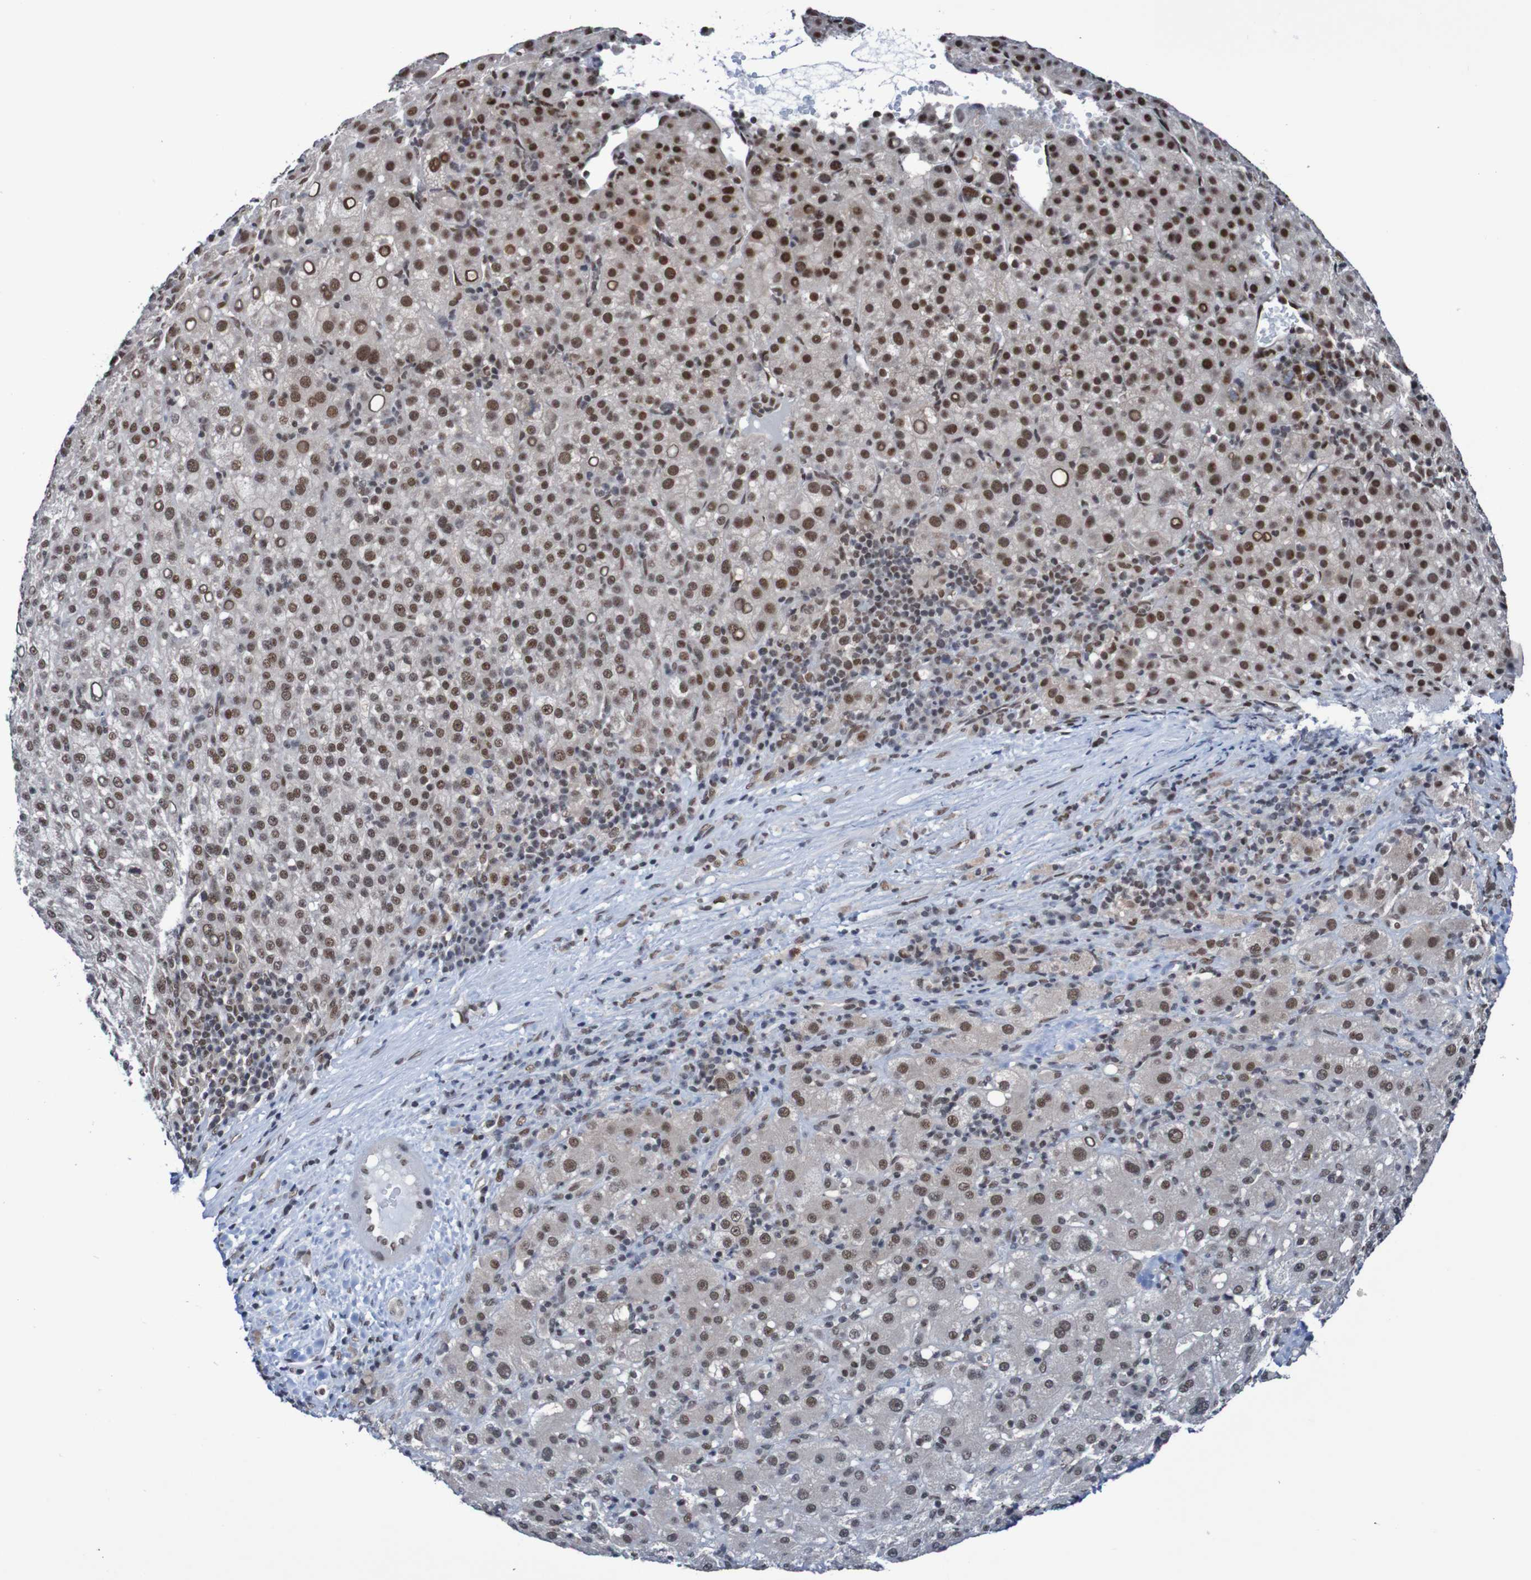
{"staining": {"intensity": "strong", "quantity": ">75%", "location": "nuclear"}, "tissue": "liver cancer", "cell_type": "Tumor cells", "image_type": "cancer", "snomed": [{"axis": "morphology", "description": "Carcinoma, Hepatocellular, NOS"}, {"axis": "topography", "description": "Liver"}], "caption": "Hepatocellular carcinoma (liver) tissue demonstrates strong nuclear staining in approximately >75% of tumor cells", "gene": "CDC5L", "patient": {"sex": "female", "age": 58}}